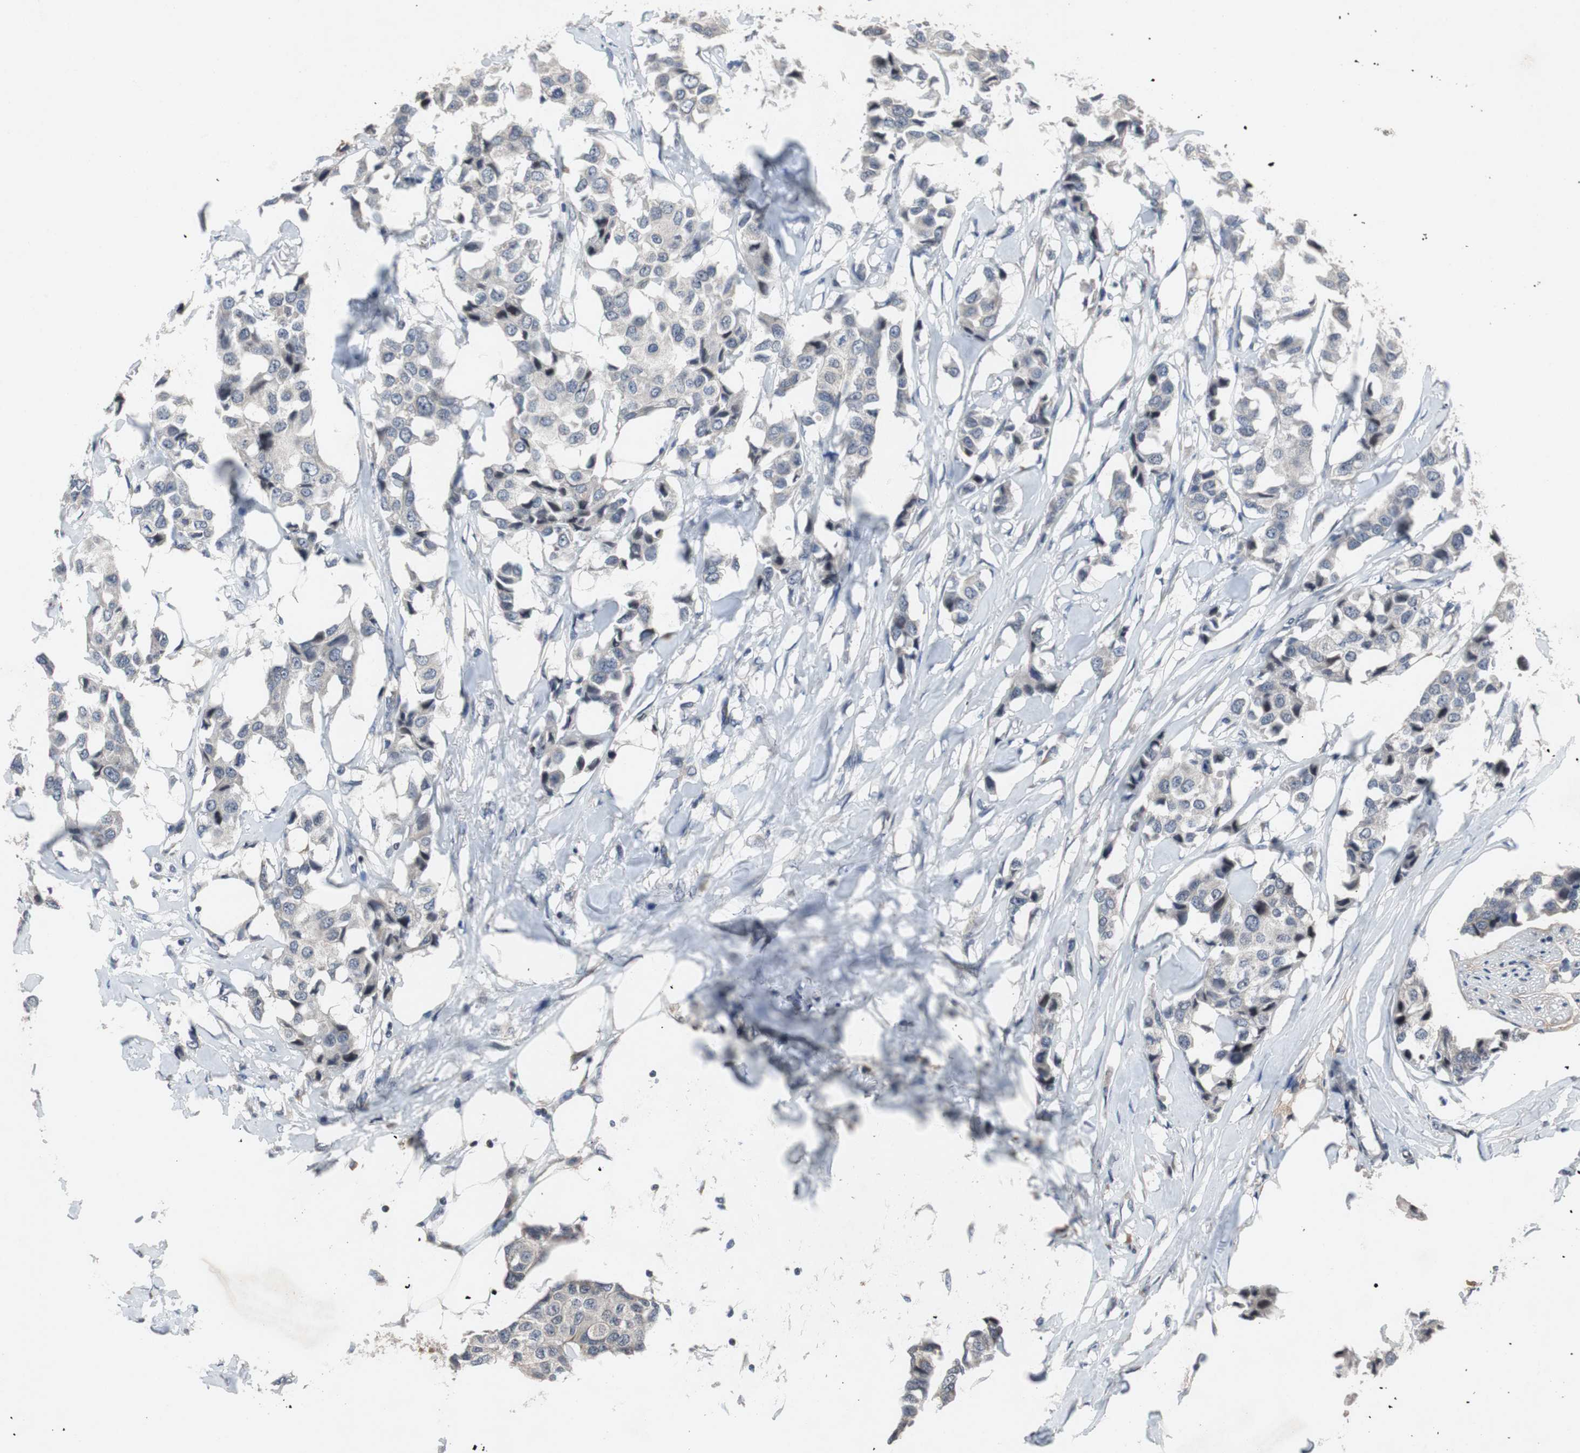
{"staining": {"intensity": "negative", "quantity": "none", "location": "none"}, "tissue": "breast cancer", "cell_type": "Tumor cells", "image_type": "cancer", "snomed": [{"axis": "morphology", "description": "Duct carcinoma"}, {"axis": "topography", "description": "Breast"}], "caption": "Immunohistochemistry photomicrograph of neoplastic tissue: invasive ductal carcinoma (breast) stained with DAB (3,3'-diaminobenzidine) shows no significant protein positivity in tumor cells.", "gene": "TP63", "patient": {"sex": "female", "age": 80}}